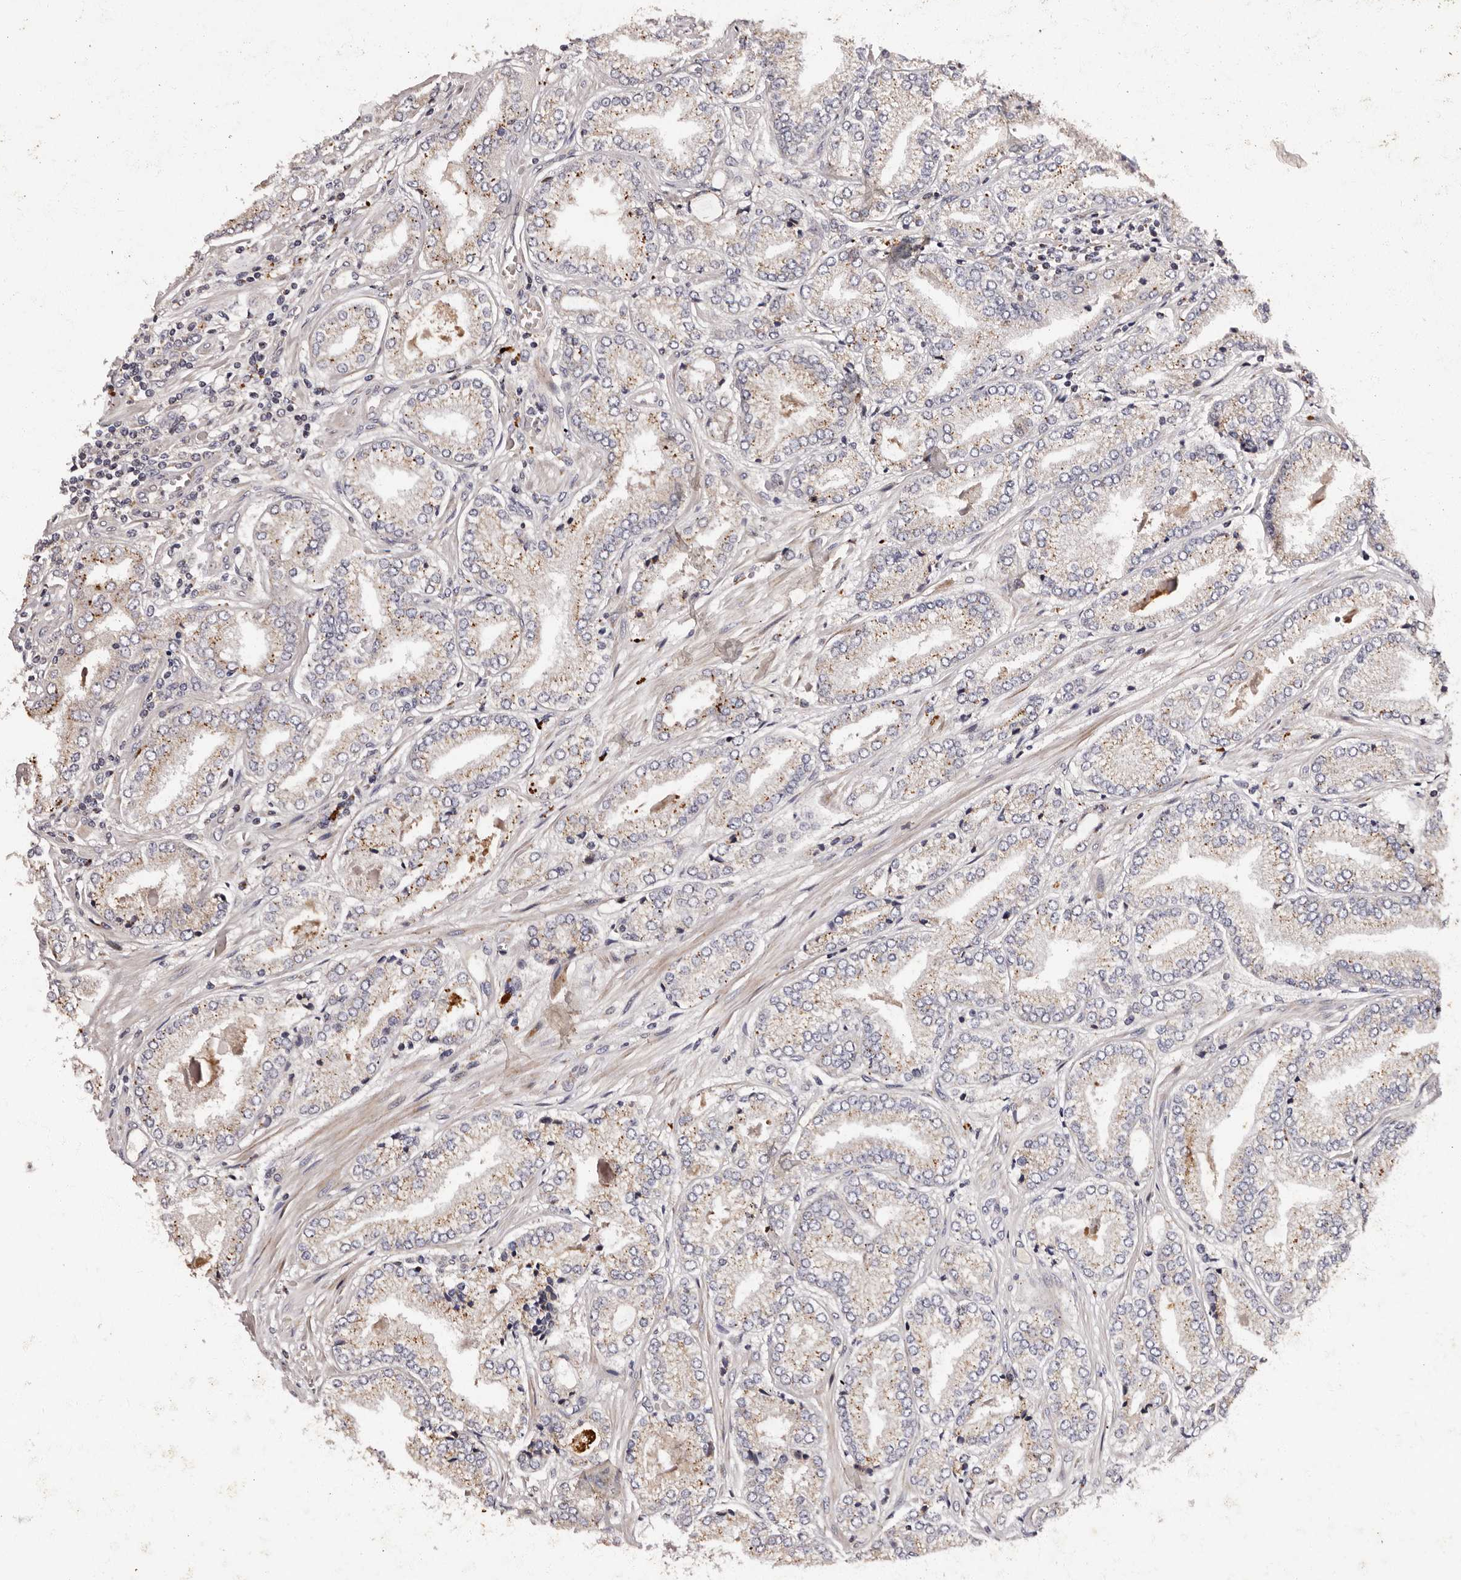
{"staining": {"intensity": "weak", "quantity": "<25%", "location": "cytoplasmic/membranous"}, "tissue": "prostate cancer", "cell_type": "Tumor cells", "image_type": "cancer", "snomed": [{"axis": "morphology", "description": "Adenocarcinoma, Low grade"}, {"axis": "topography", "description": "Prostate"}], "caption": "This is an immunohistochemistry image of prostate cancer (low-grade adenocarcinoma). There is no expression in tumor cells.", "gene": "ADCK5", "patient": {"sex": "male", "age": 62}}